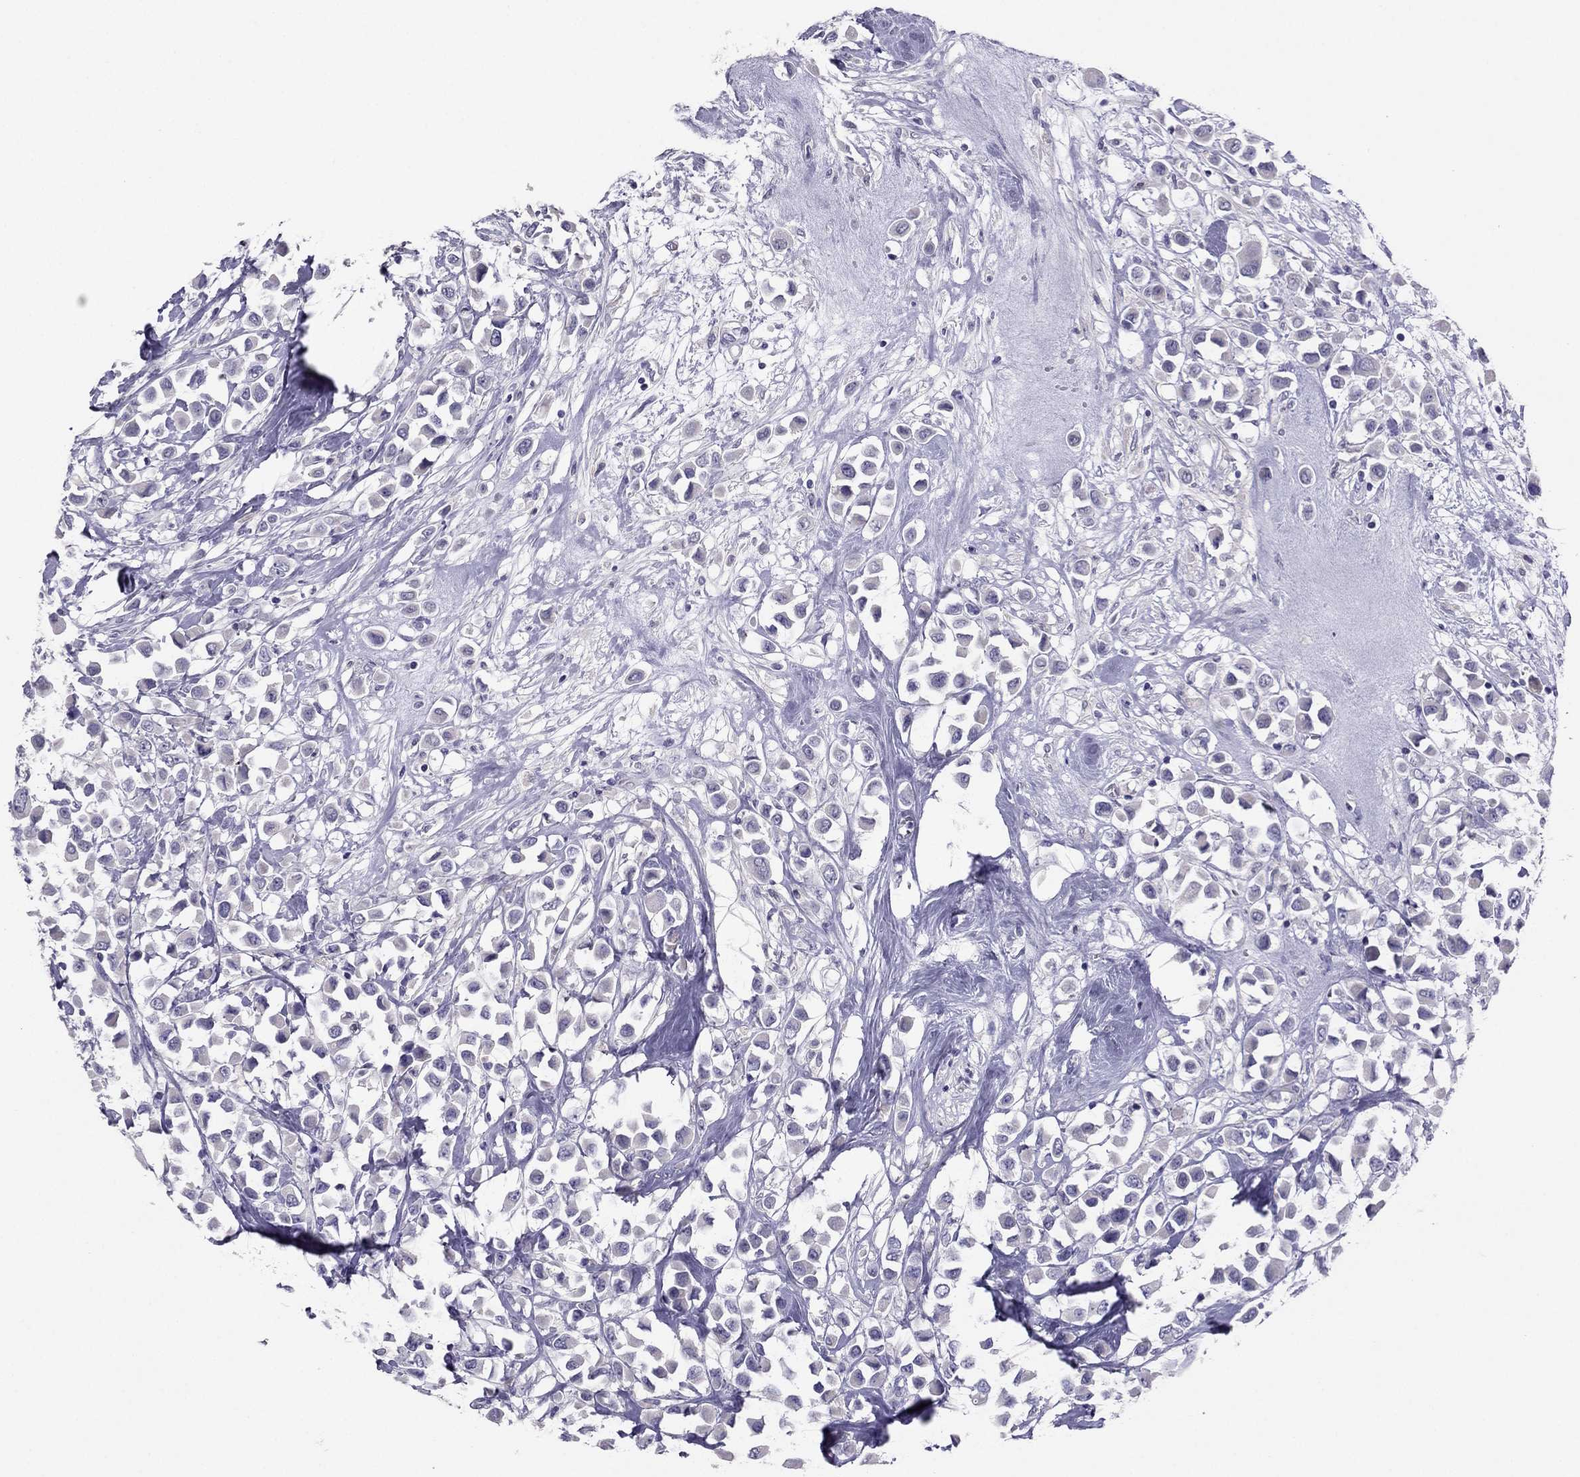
{"staining": {"intensity": "negative", "quantity": "none", "location": "none"}, "tissue": "breast cancer", "cell_type": "Tumor cells", "image_type": "cancer", "snomed": [{"axis": "morphology", "description": "Duct carcinoma"}, {"axis": "topography", "description": "Breast"}], "caption": "There is no significant expression in tumor cells of breast intraductal carcinoma. (Brightfield microscopy of DAB immunohistochemistry (IHC) at high magnification).", "gene": "RGS8", "patient": {"sex": "female", "age": 61}}